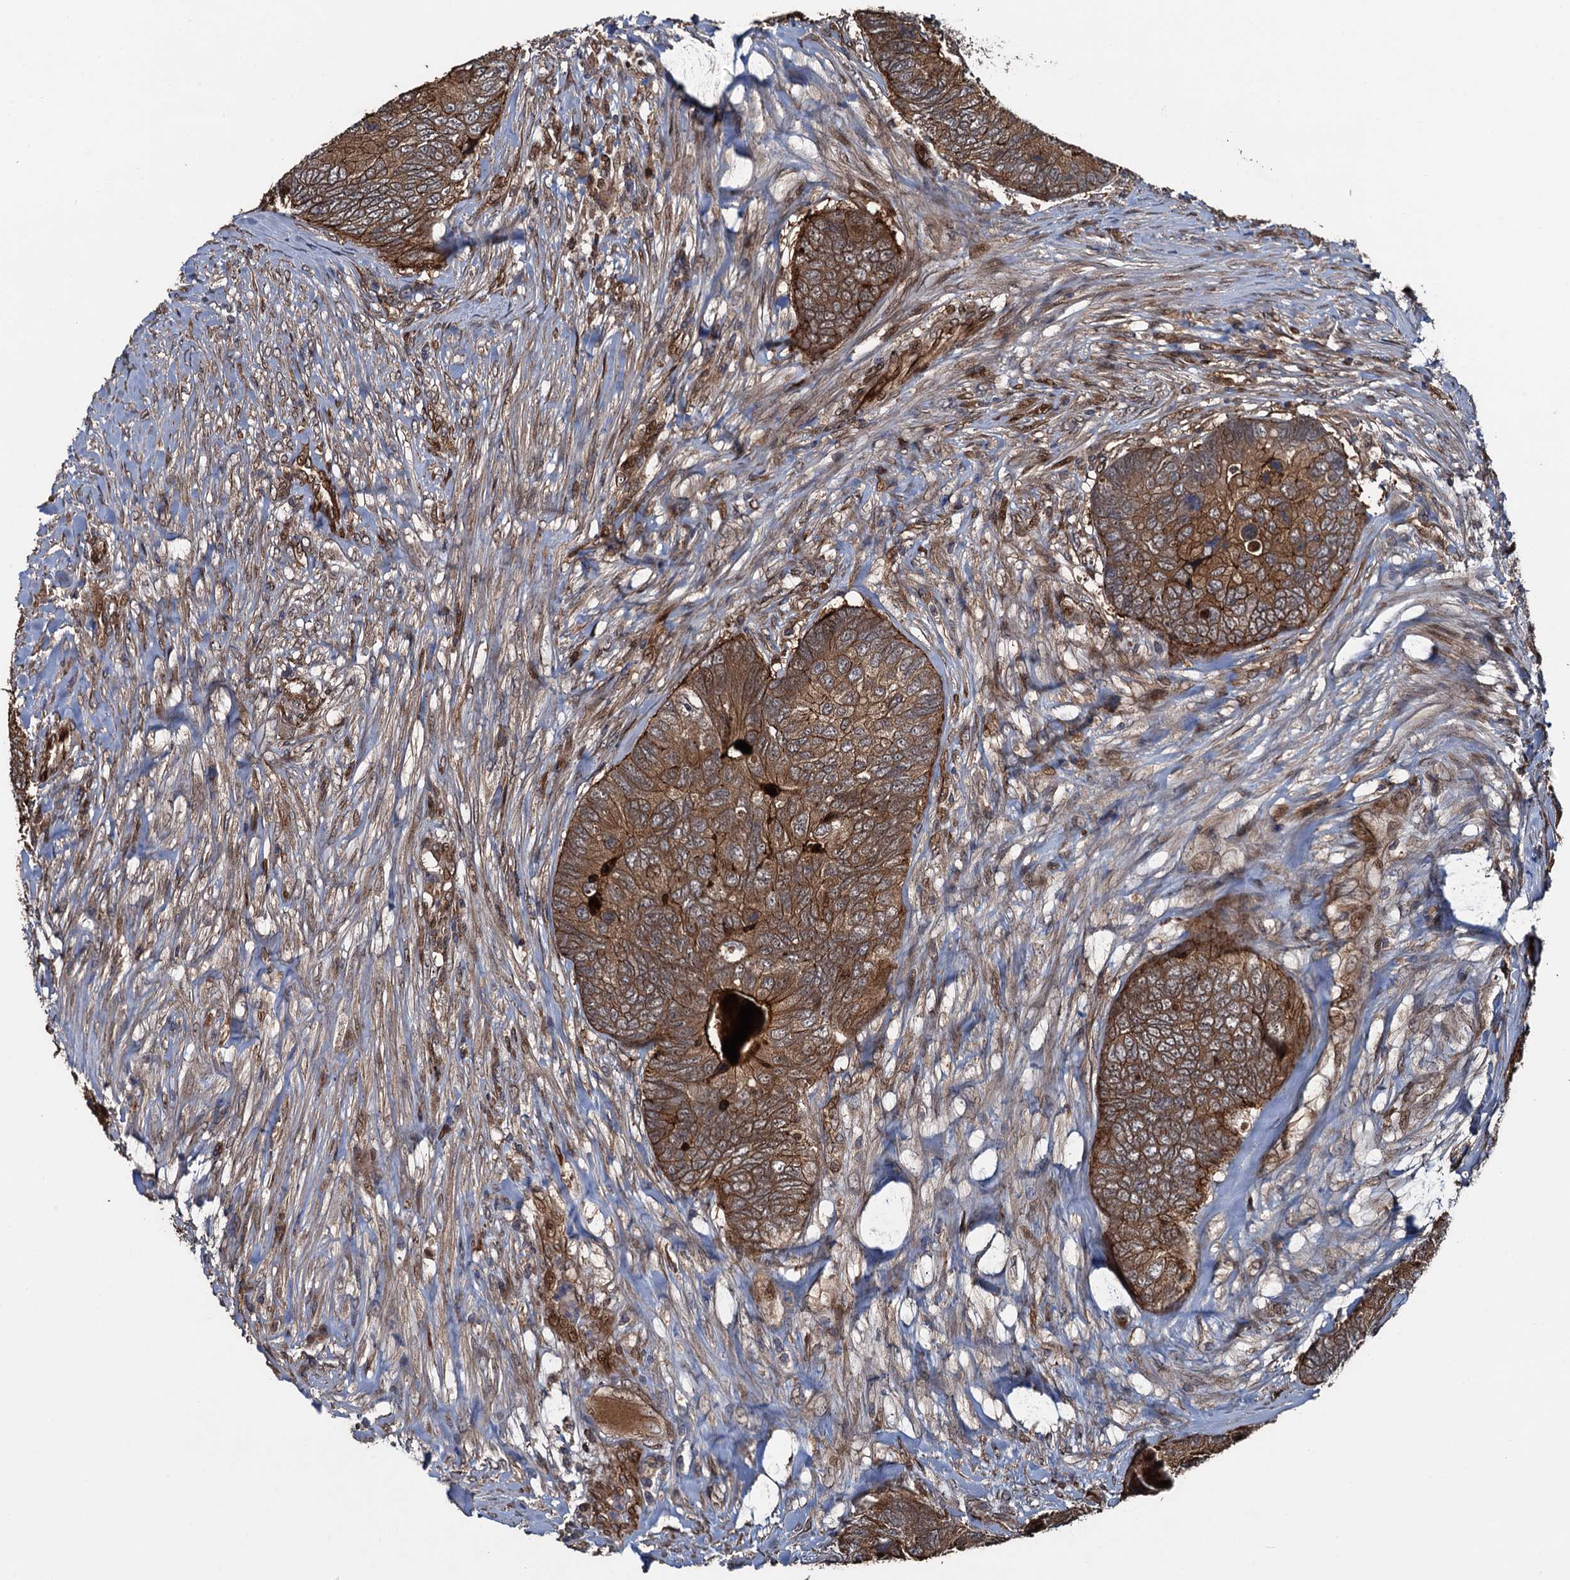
{"staining": {"intensity": "strong", "quantity": ">75%", "location": "cytoplasmic/membranous"}, "tissue": "colorectal cancer", "cell_type": "Tumor cells", "image_type": "cancer", "snomed": [{"axis": "morphology", "description": "Adenocarcinoma, NOS"}, {"axis": "topography", "description": "Colon"}], "caption": "Brown immunohistochemical staining in human adenocarcinoma (colorectal) displays strong cytoplasmic/membranous staining in approximately >75% of tumor cells.", "gene": "RHOBTB1", "patient": {"sex": "female", "age": 67}}